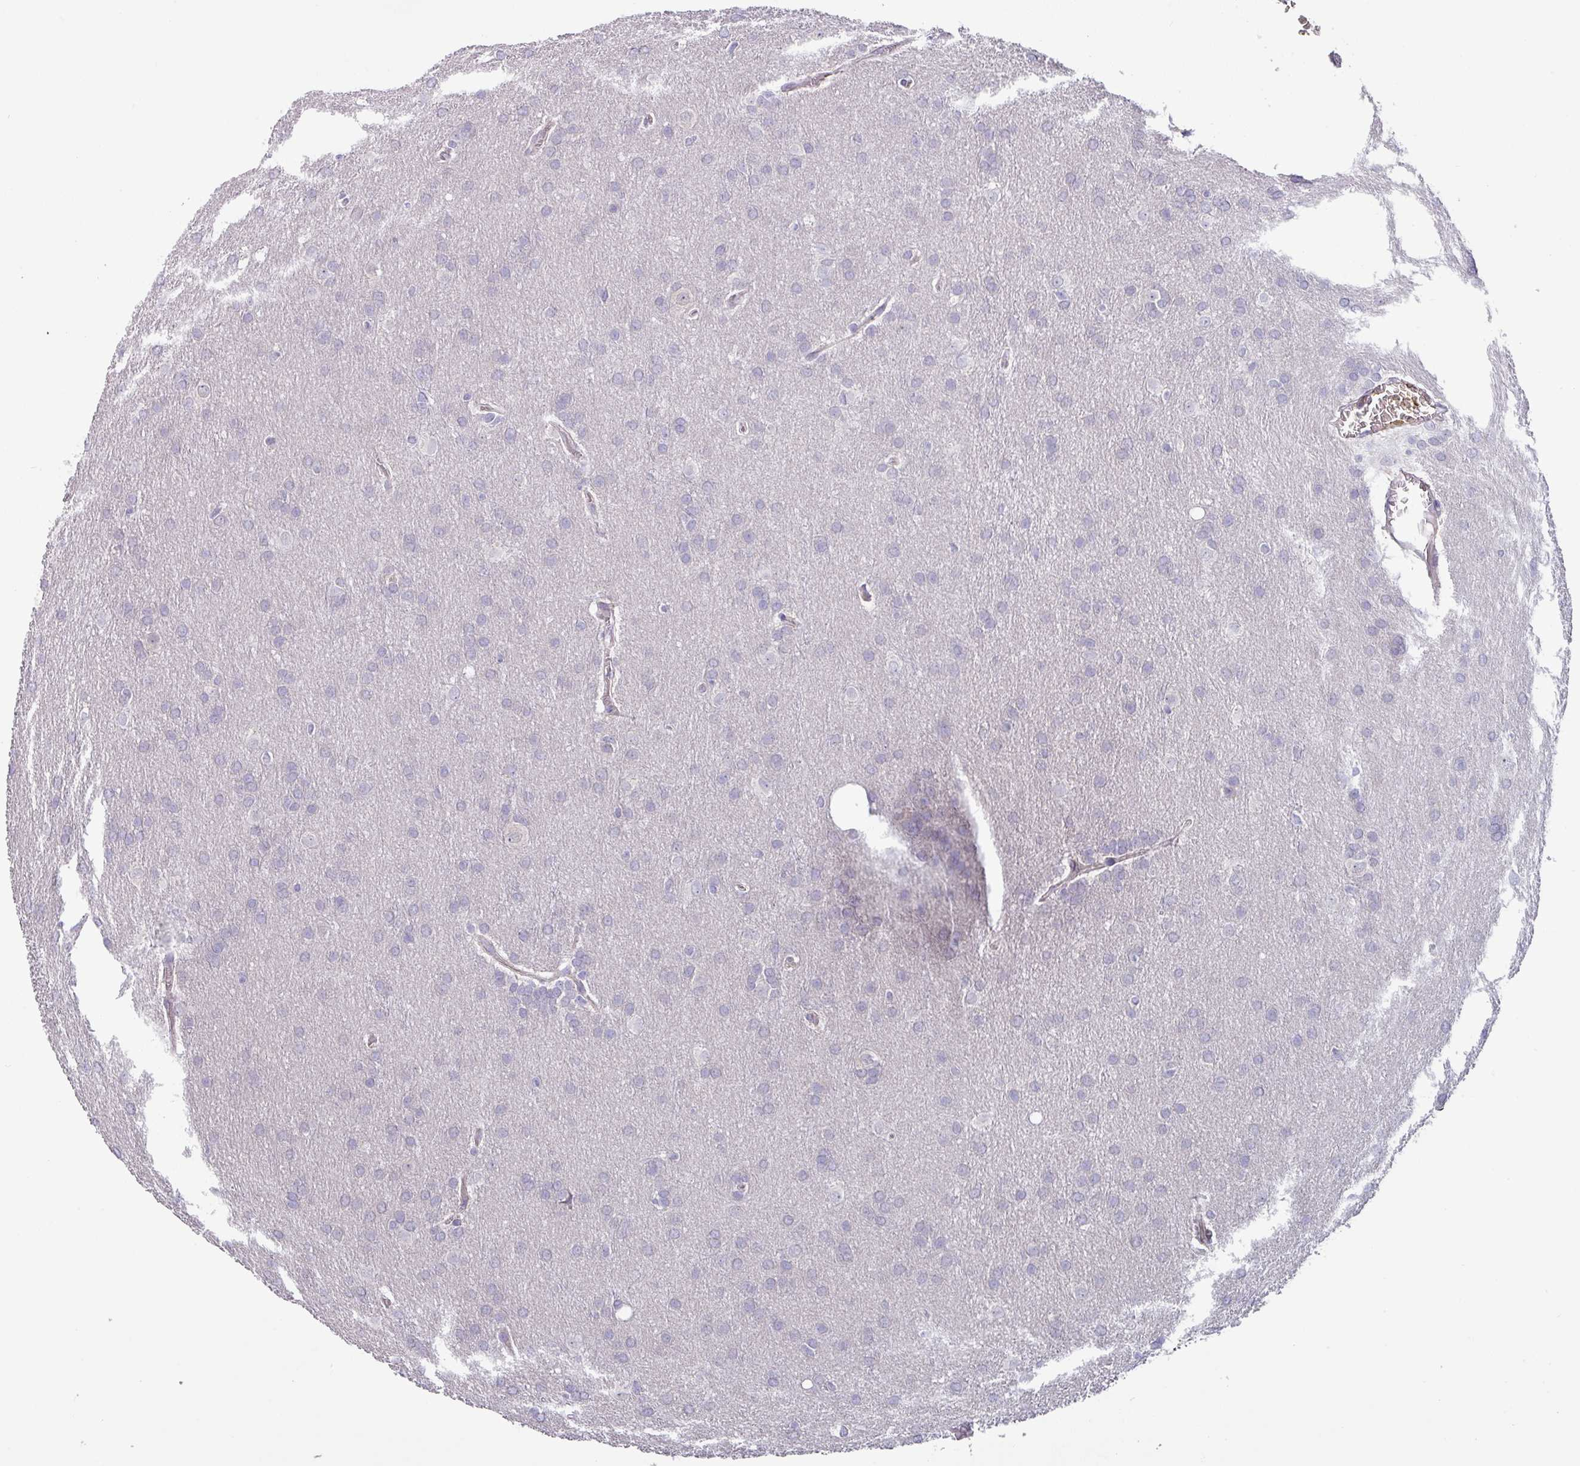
{"staining": {"intensity": "negative", "quantity": "none", "location": "none"}, "tissue": "glioma", "cell_type": "Tumor cells", "image_type": "cancer", "snomed": [{"axis": "morphology", "description": "Glioma, malignant, Low grade"}, {"axis": "topography", "description": "Brain"}], "caption": "An image of human glioma is negative for staining in tumor cells.", "gene": "KLHL3", "patient": {"sex": "female", "age": 32}}